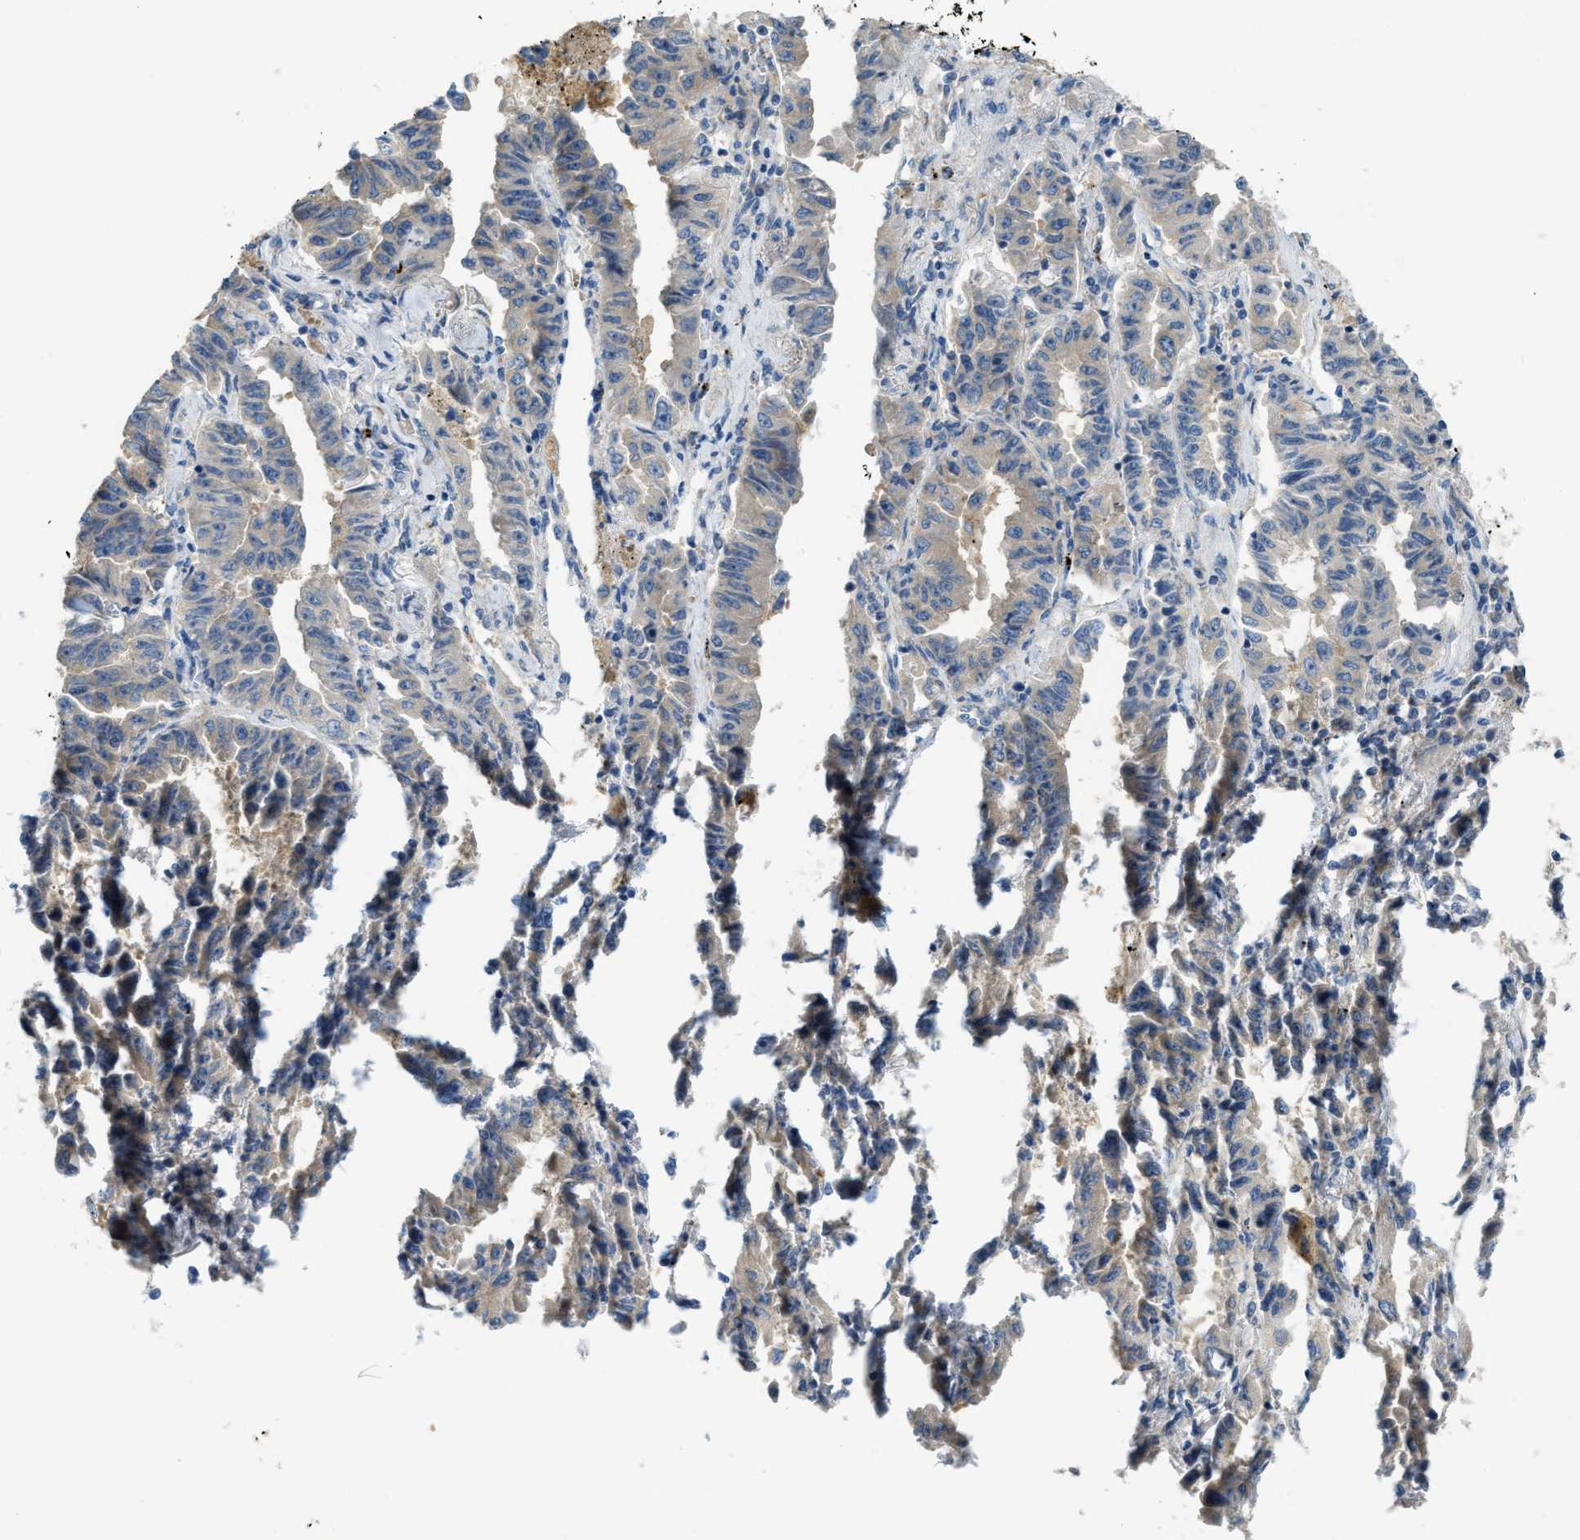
{"staining": {"intensity": "negative", "quantity": "none", "location": "none"}, "tissue": "lung cancer", "cell_type": "Tumor cells", "image_type": "cancer", "snomed": [{"axis": "morphology", "description": "Adenocarcinoma, NOS"}, {"axis": "topography", "description": "Lung"}], "caption": "Immunohistochemistry photomicrograph of lung adenocarcinoma stained for a protein (brown), which shows no expression in tumor cells.", "gene": "KLHDC10", "patient": {"sex": "female", "age": 51}}